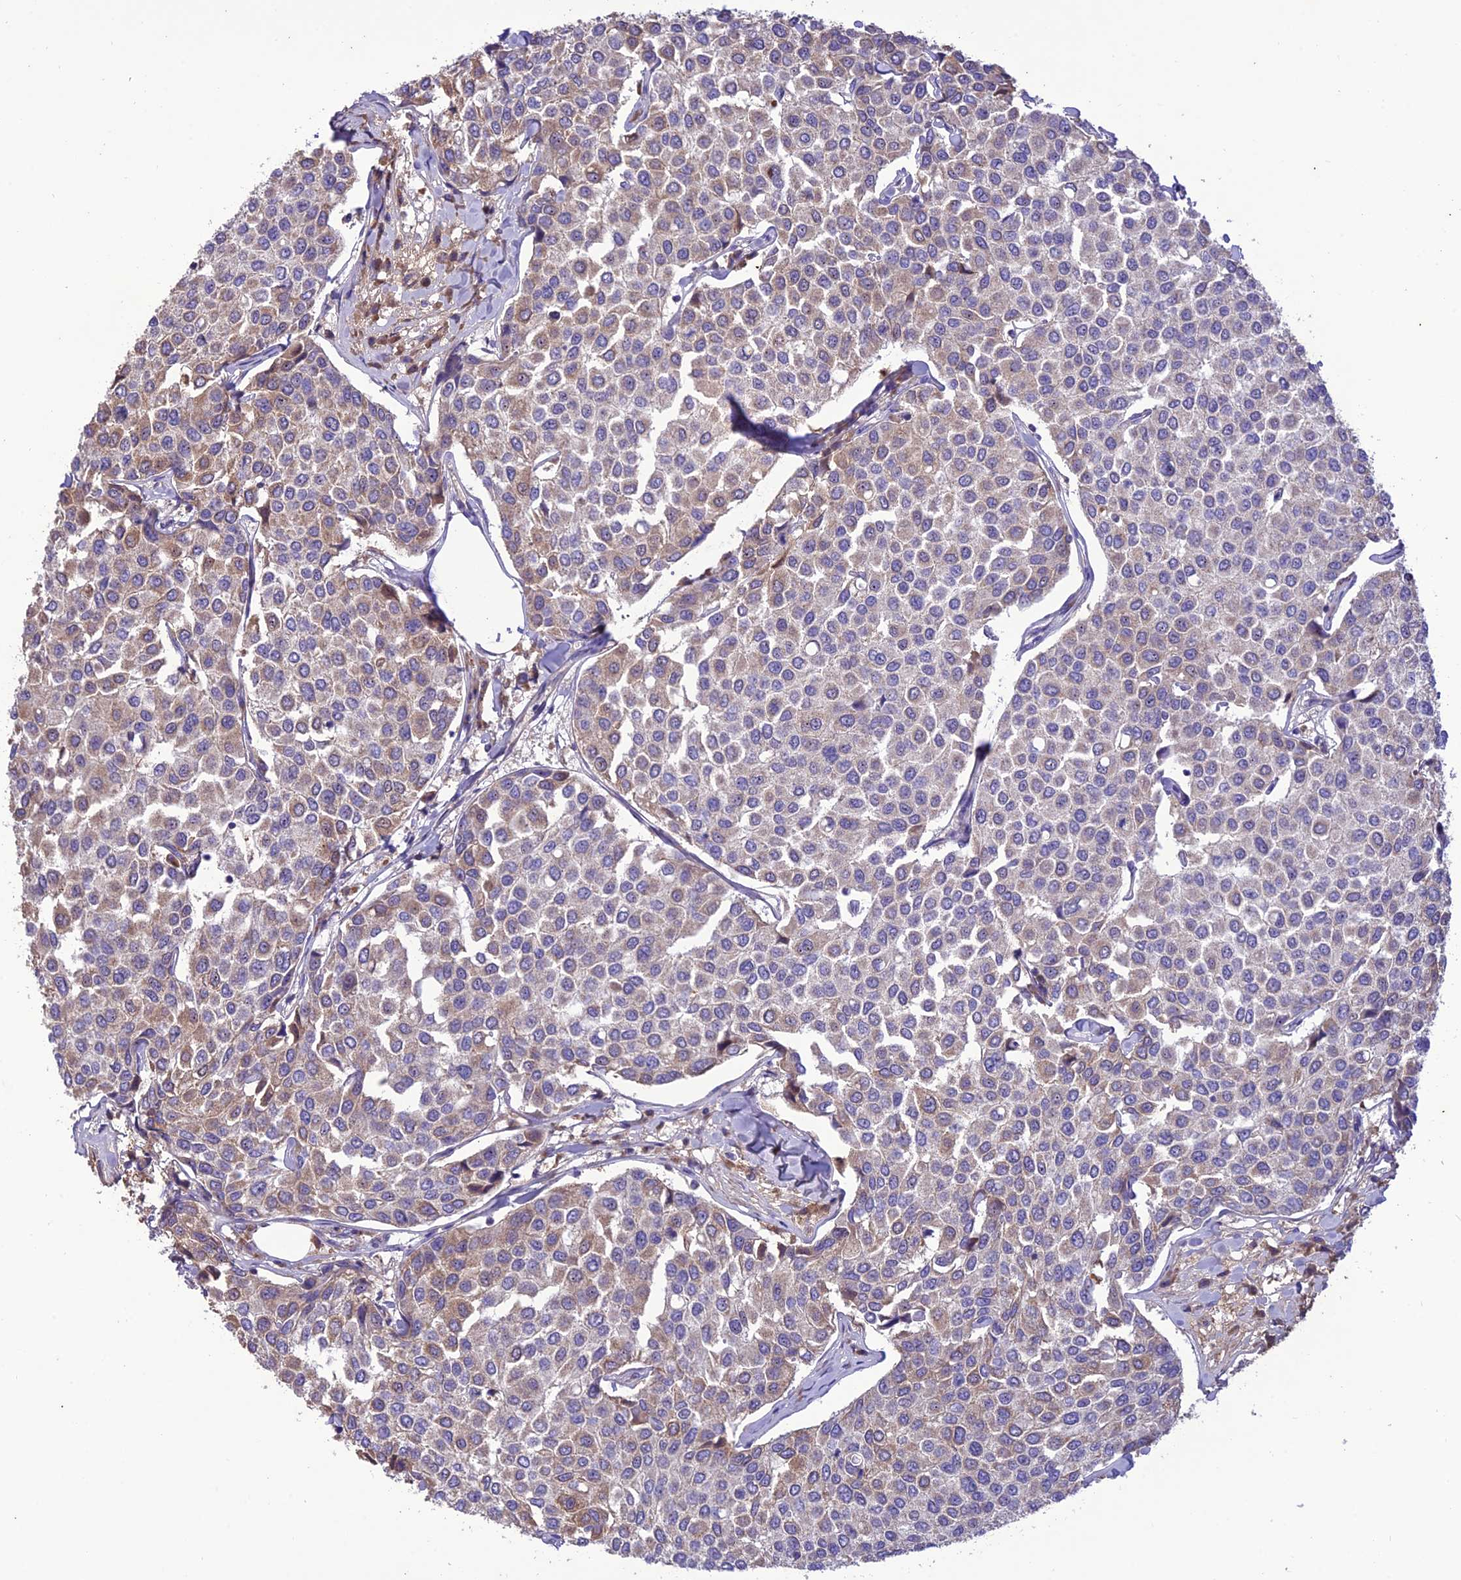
{"staining": {"intensity": "moderate", "quantity": "<25%", "location": "cytoplasmic/membranous"}, "tissue": "breast cancer", "cell_type": "Tumor cells", "image_type": "cancer", "snomed": [{"axis": "morphology", "description": "Duct carcinoma"}, {"axis": "topography", "description": "Breast"}], "caption": "Infiltrating ductal carcinoma (breast) was stained to show a protein in brown. There is low levels of moderate cytoplasmic/membranous staining in about <25% of tumor cells.", "gene": "NDUFAF1", "patient": {"sex": "female", "age": 55}}